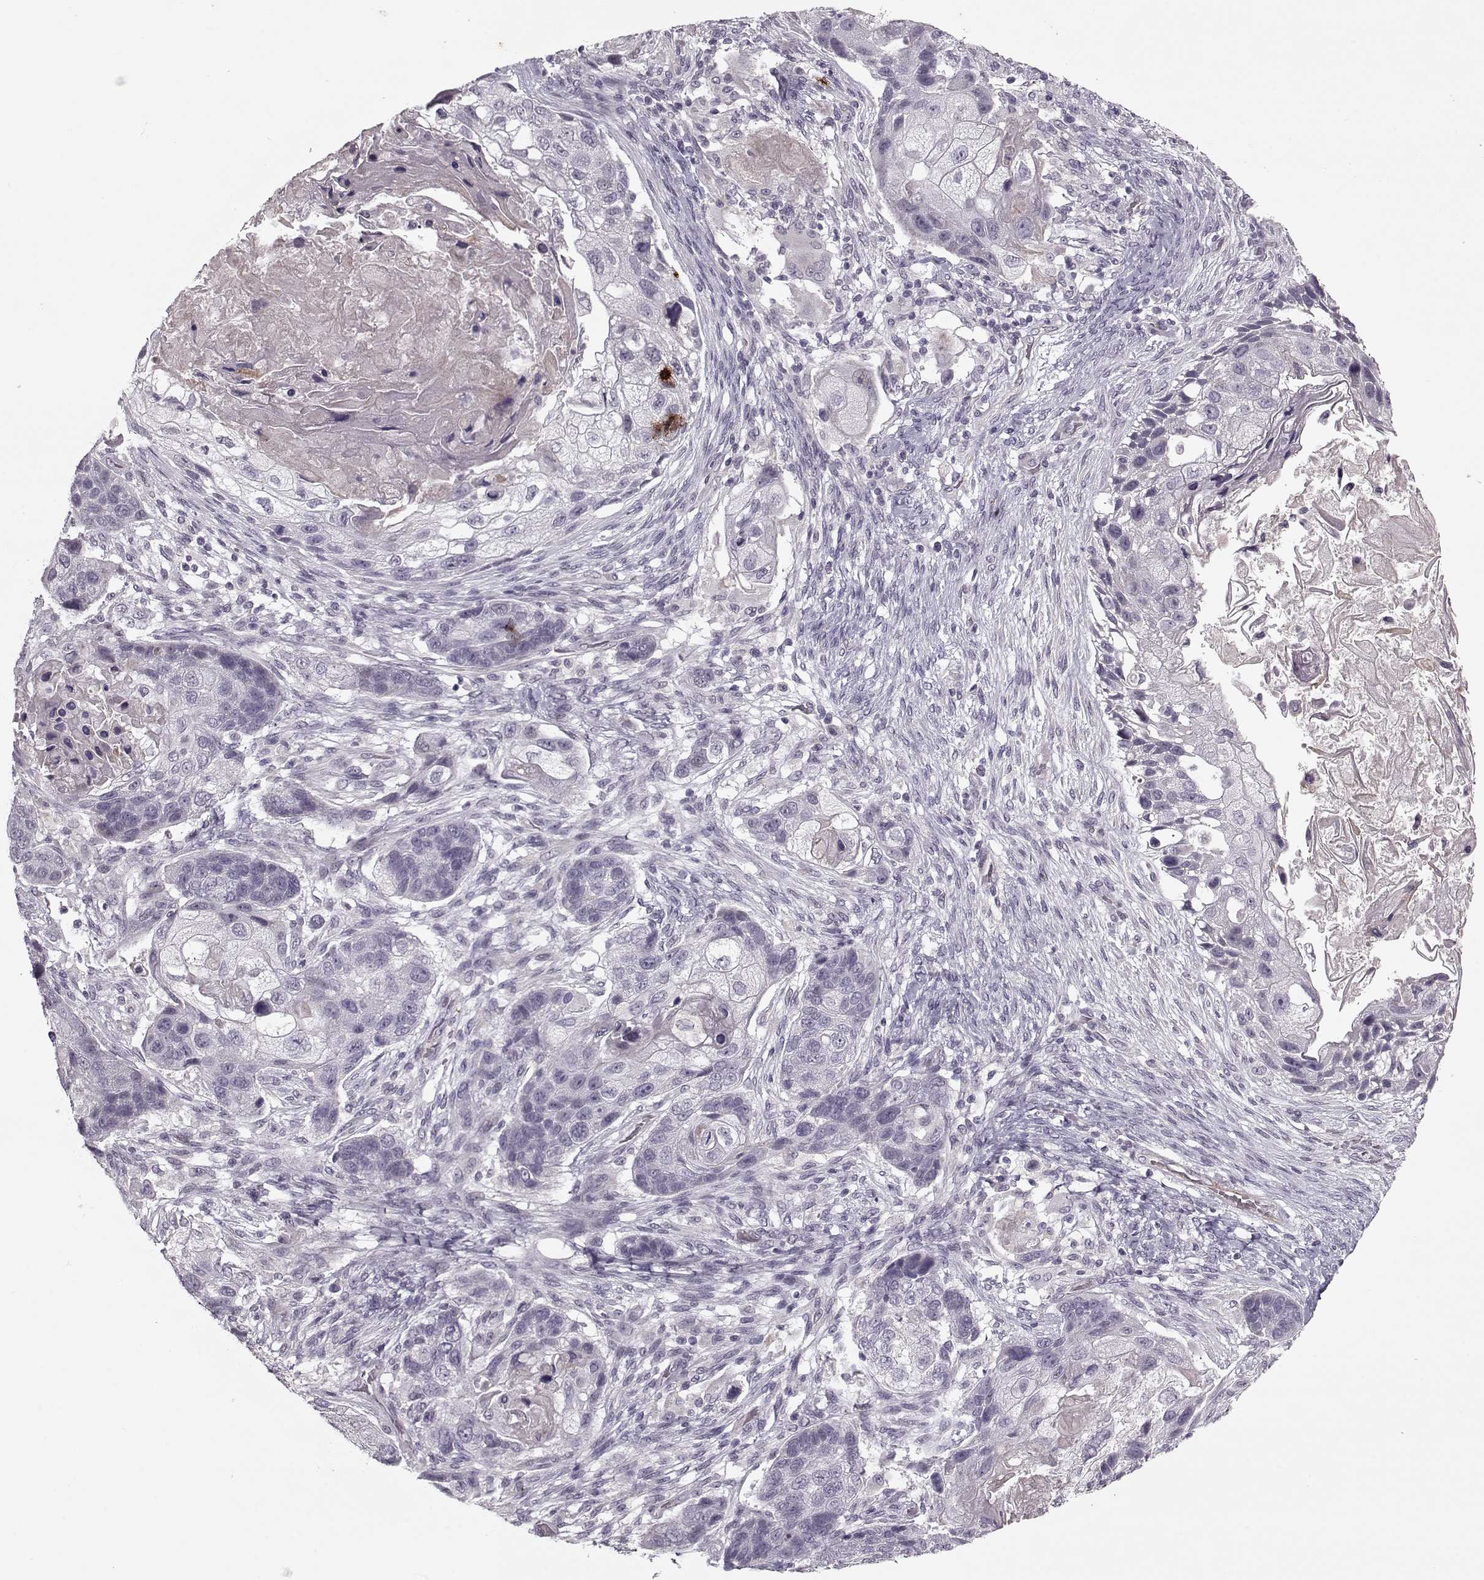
{"staining": {"intensity": "negative", "quantity": "none", "location": "none"}, "tissue": "lung cancer", "cell_type": "Tumor cells", "image_type": "cancer", "snomed": [{"axis": "morphology", "description": "Squamous cell carcinoma, NOS"}, {"axis": "topography", "description": "Lung"}], "caption": "DAB (3,3'-diaminobenzidine) immunohistochemical staining of human lung squamous cell carcinoma displays no significant staining in tumor cells.", "gene": "KRT9", "patient": {"sex": "male", "age": 69}}